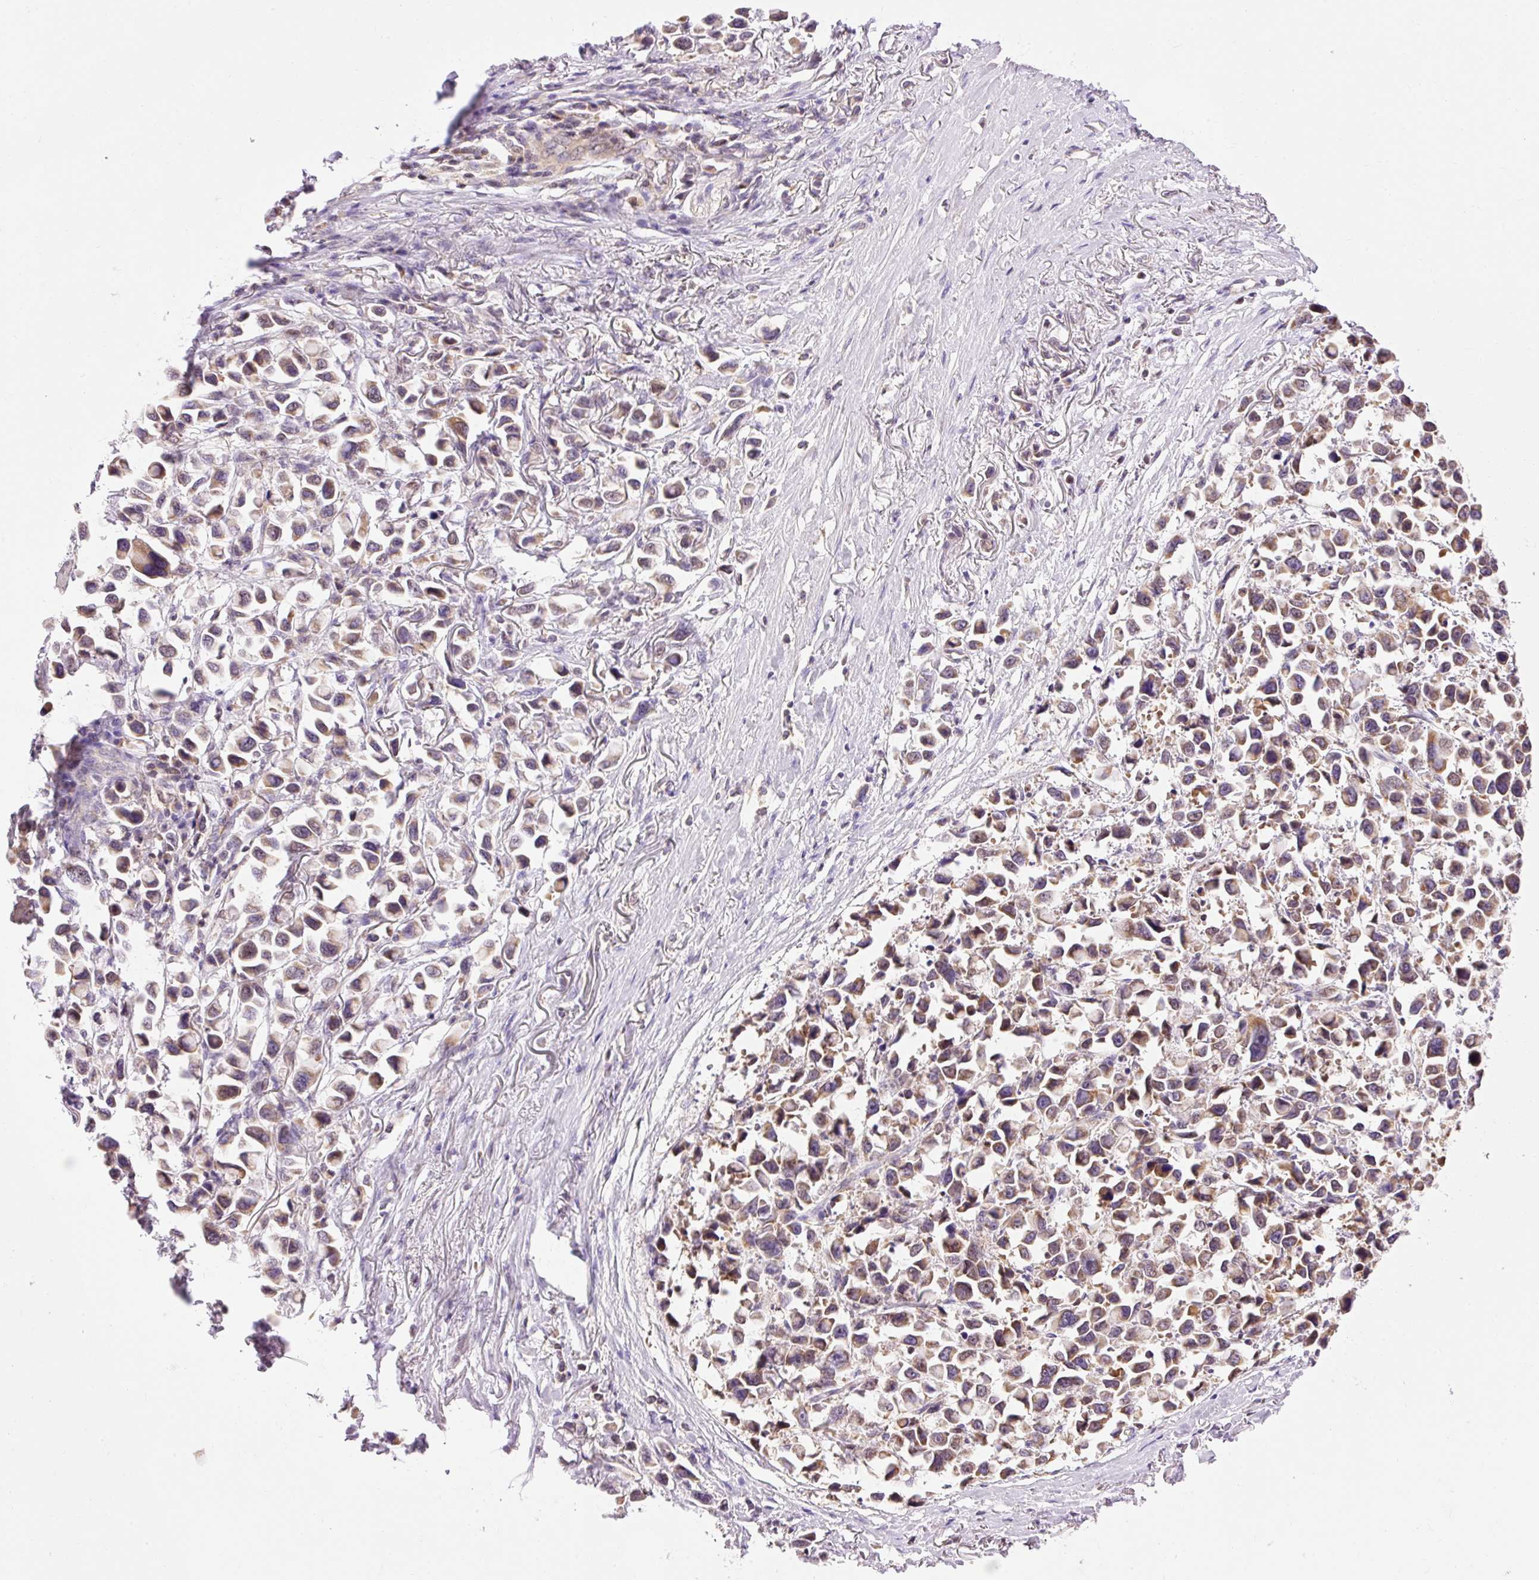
{"staining": {"intensity": "moderate", "quantity": "<25%", "location": "cytoplasmic/membranous,nuclear"}, "tissue": "stomach cancer", "cell_type": "Tumor cells", "image_type": "cancer", "snomed": [{"axis": "morphology", "description": "Adenocarcinoma, NOS"}, {"axis": "topography", "description": "Stomach"}], "caption": "Protein expression analysis of human adenocarcinoma (stomach) reveals moderate cytoplasmic/membranous and nuclear positivity in about <25% of tumor cells.", "gene": "IMMT", "patient": {"sex": "female", "age": 81}}